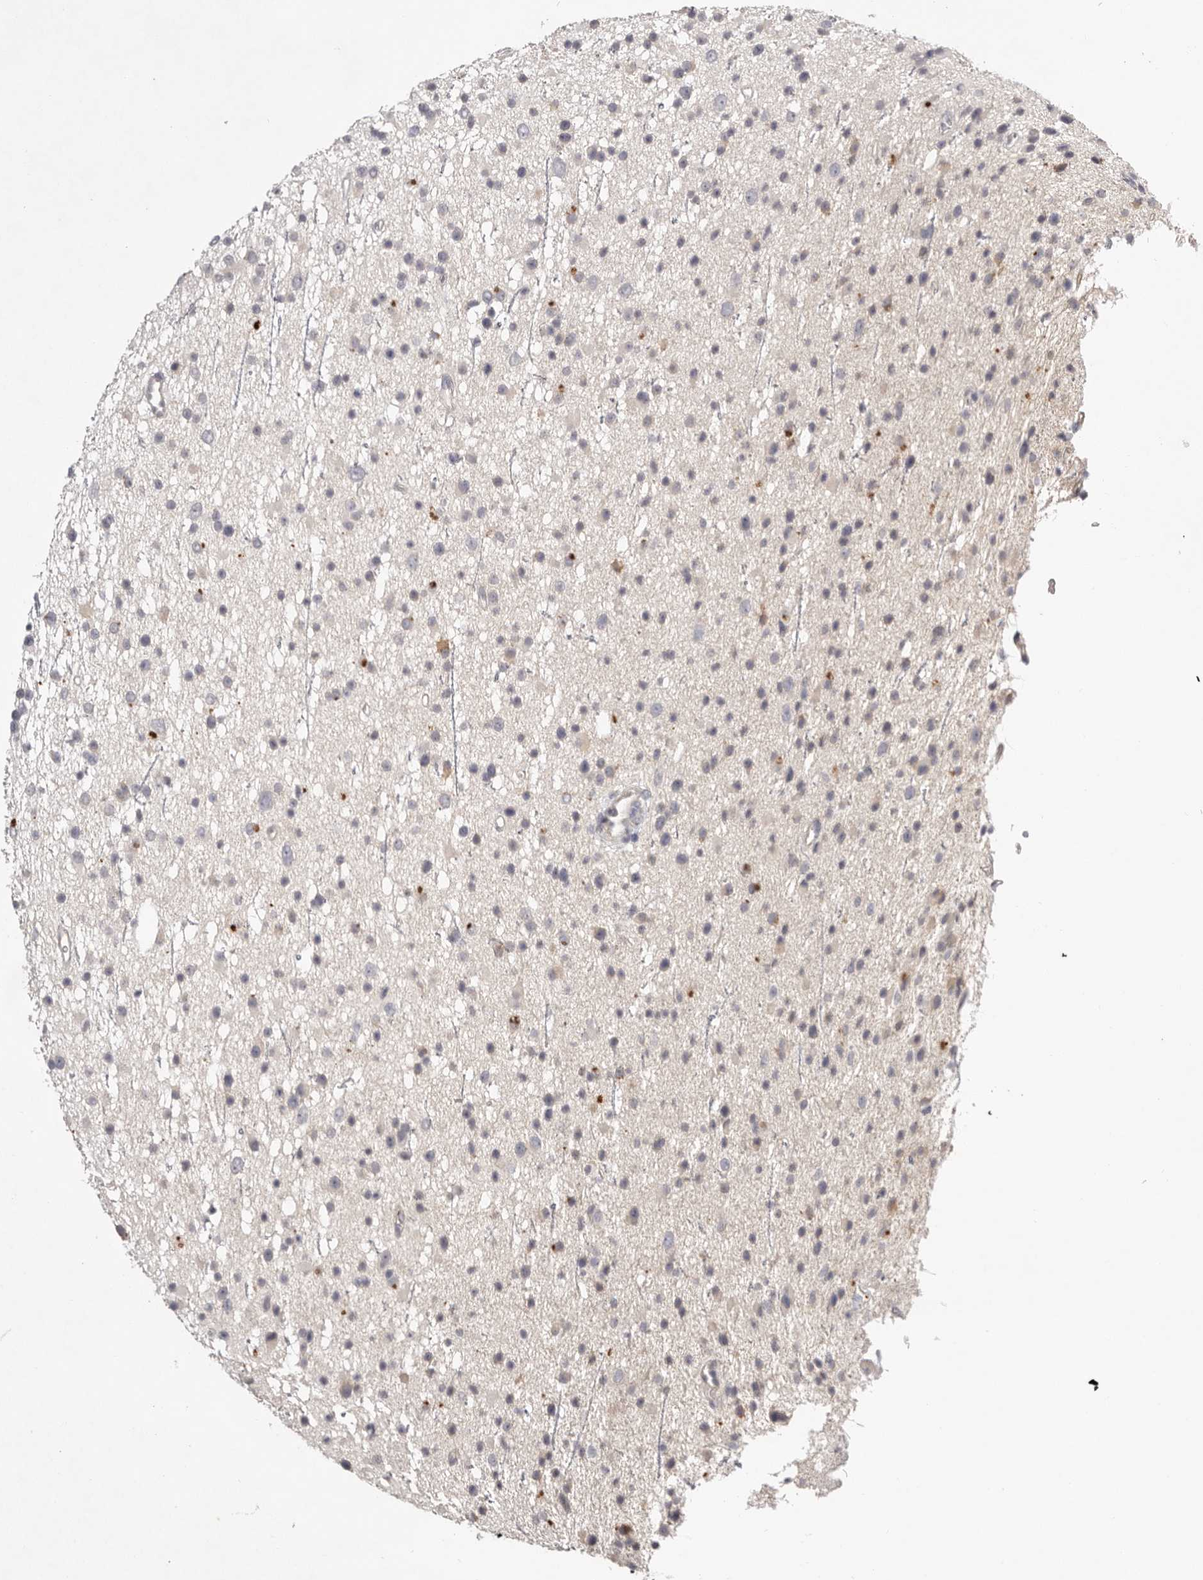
{"staining": {"intensity": "negative", "quantity": "none", "location": "none"}, "tissue": "glioma", "cell_type": "Tumor cells", "image_type": "cancer", "snomed": [{"axis": "morphology", "description": "Glioma, malignant, Low grade"}, {"axis": "topography", "description": "Cerebral cortex"}], "caption": "Immunohistochemistry of glioma reveals no positivity in tumor cells.", "gene": "SCUBE2", "patient": {"sex": "female", "age": 39}}